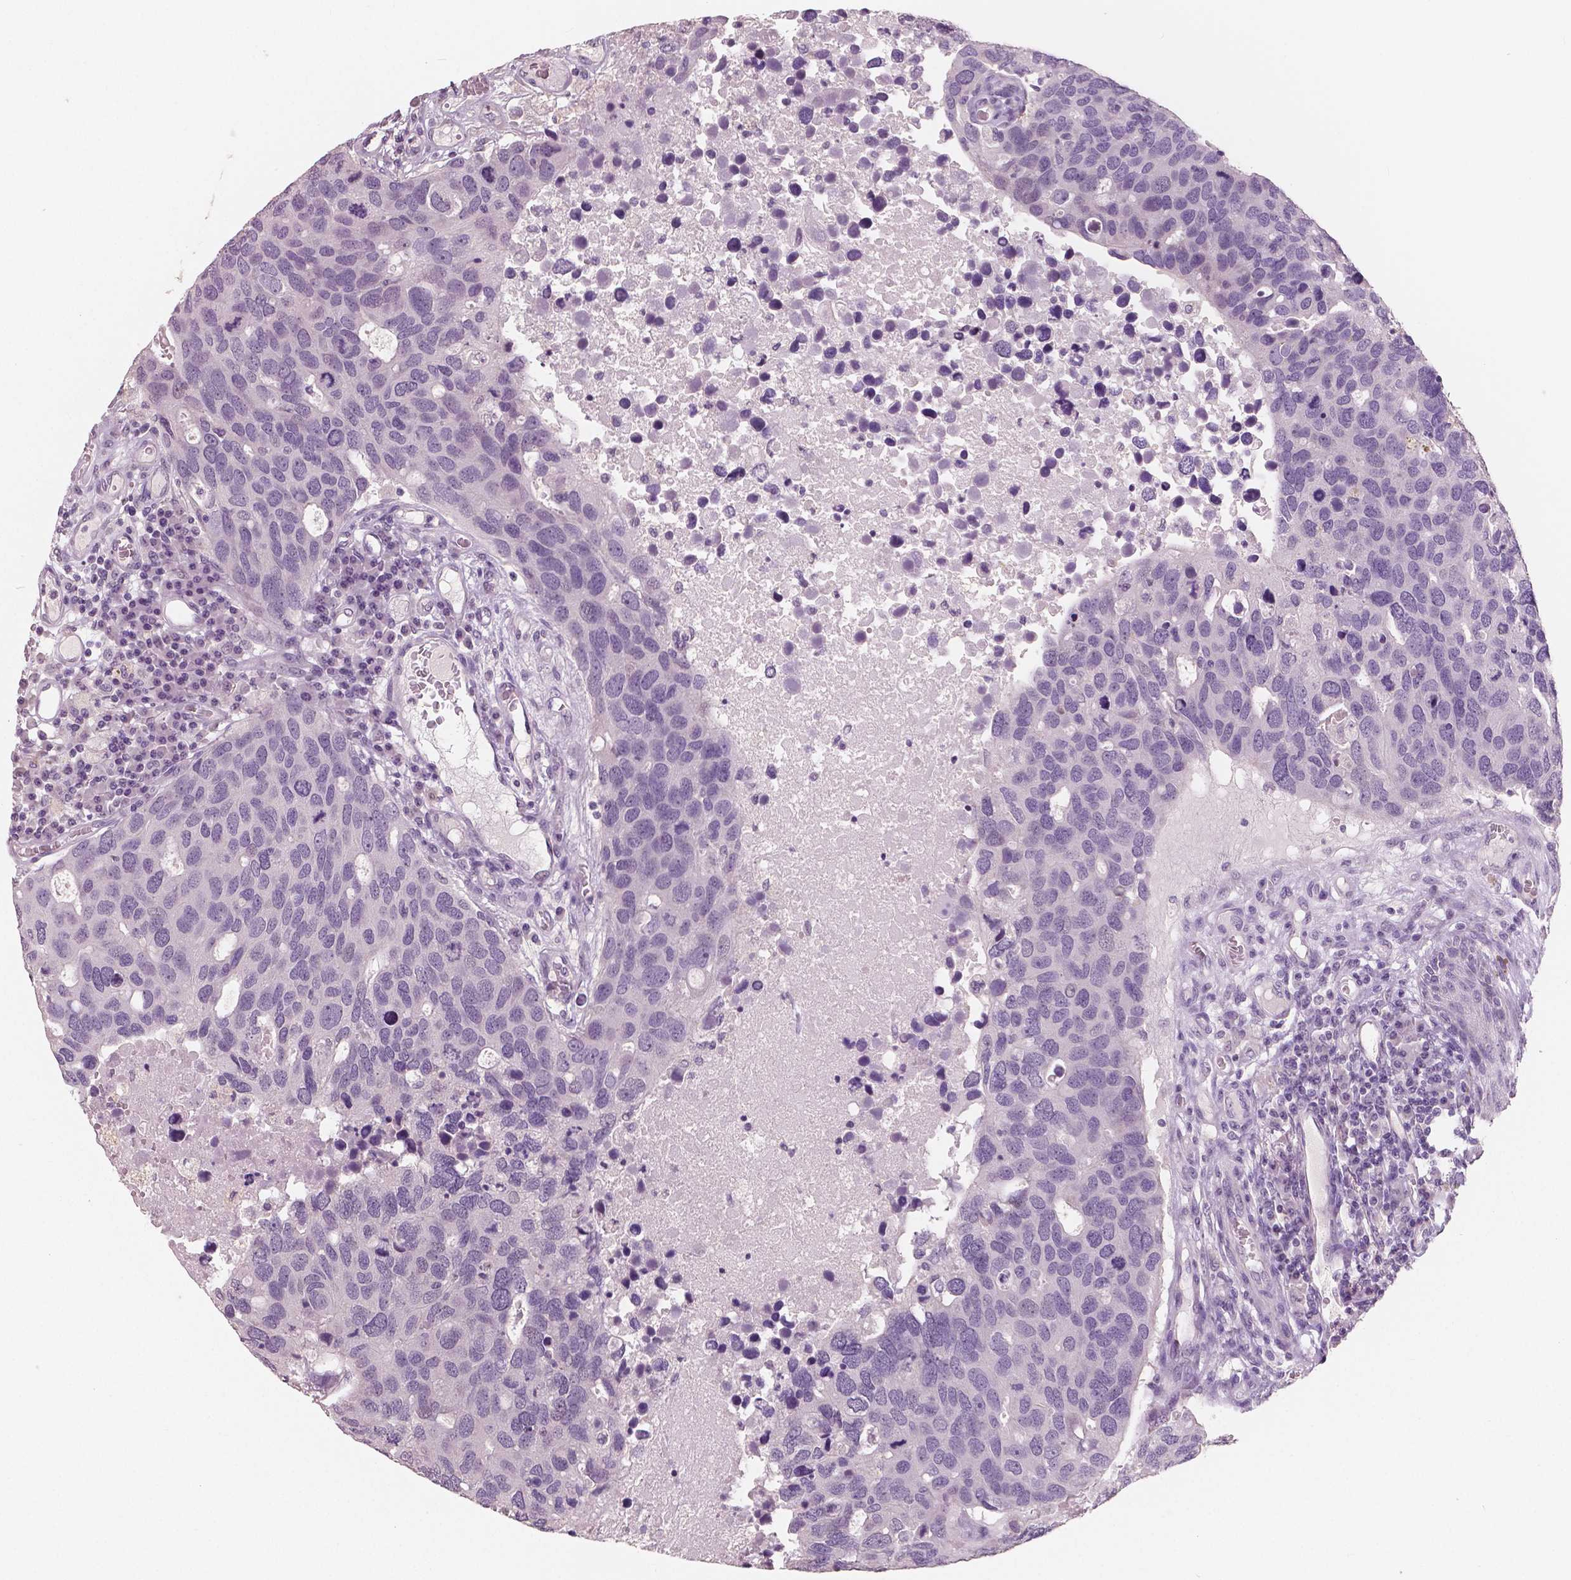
{"staining": {"intensity": "negative", "quantity": "none", "location": "none"}, "tissue": "breast cancer", "cell_type": "Tumor cells", "image_type": "cancer", "snomed": [{"axis": "morphology", "description": "Duct carcinoma"}, {"axis": "topography", "description": "Breast"}], "caption": "Immunohistochemistry (IHC) photomicrograph of human breast invasive ductal carcinoma stained for a protein (brown), which reveals no positivity in tumor cells.", "gene": "NECAB1", "patient": {"sex": "female", "age": 83}}